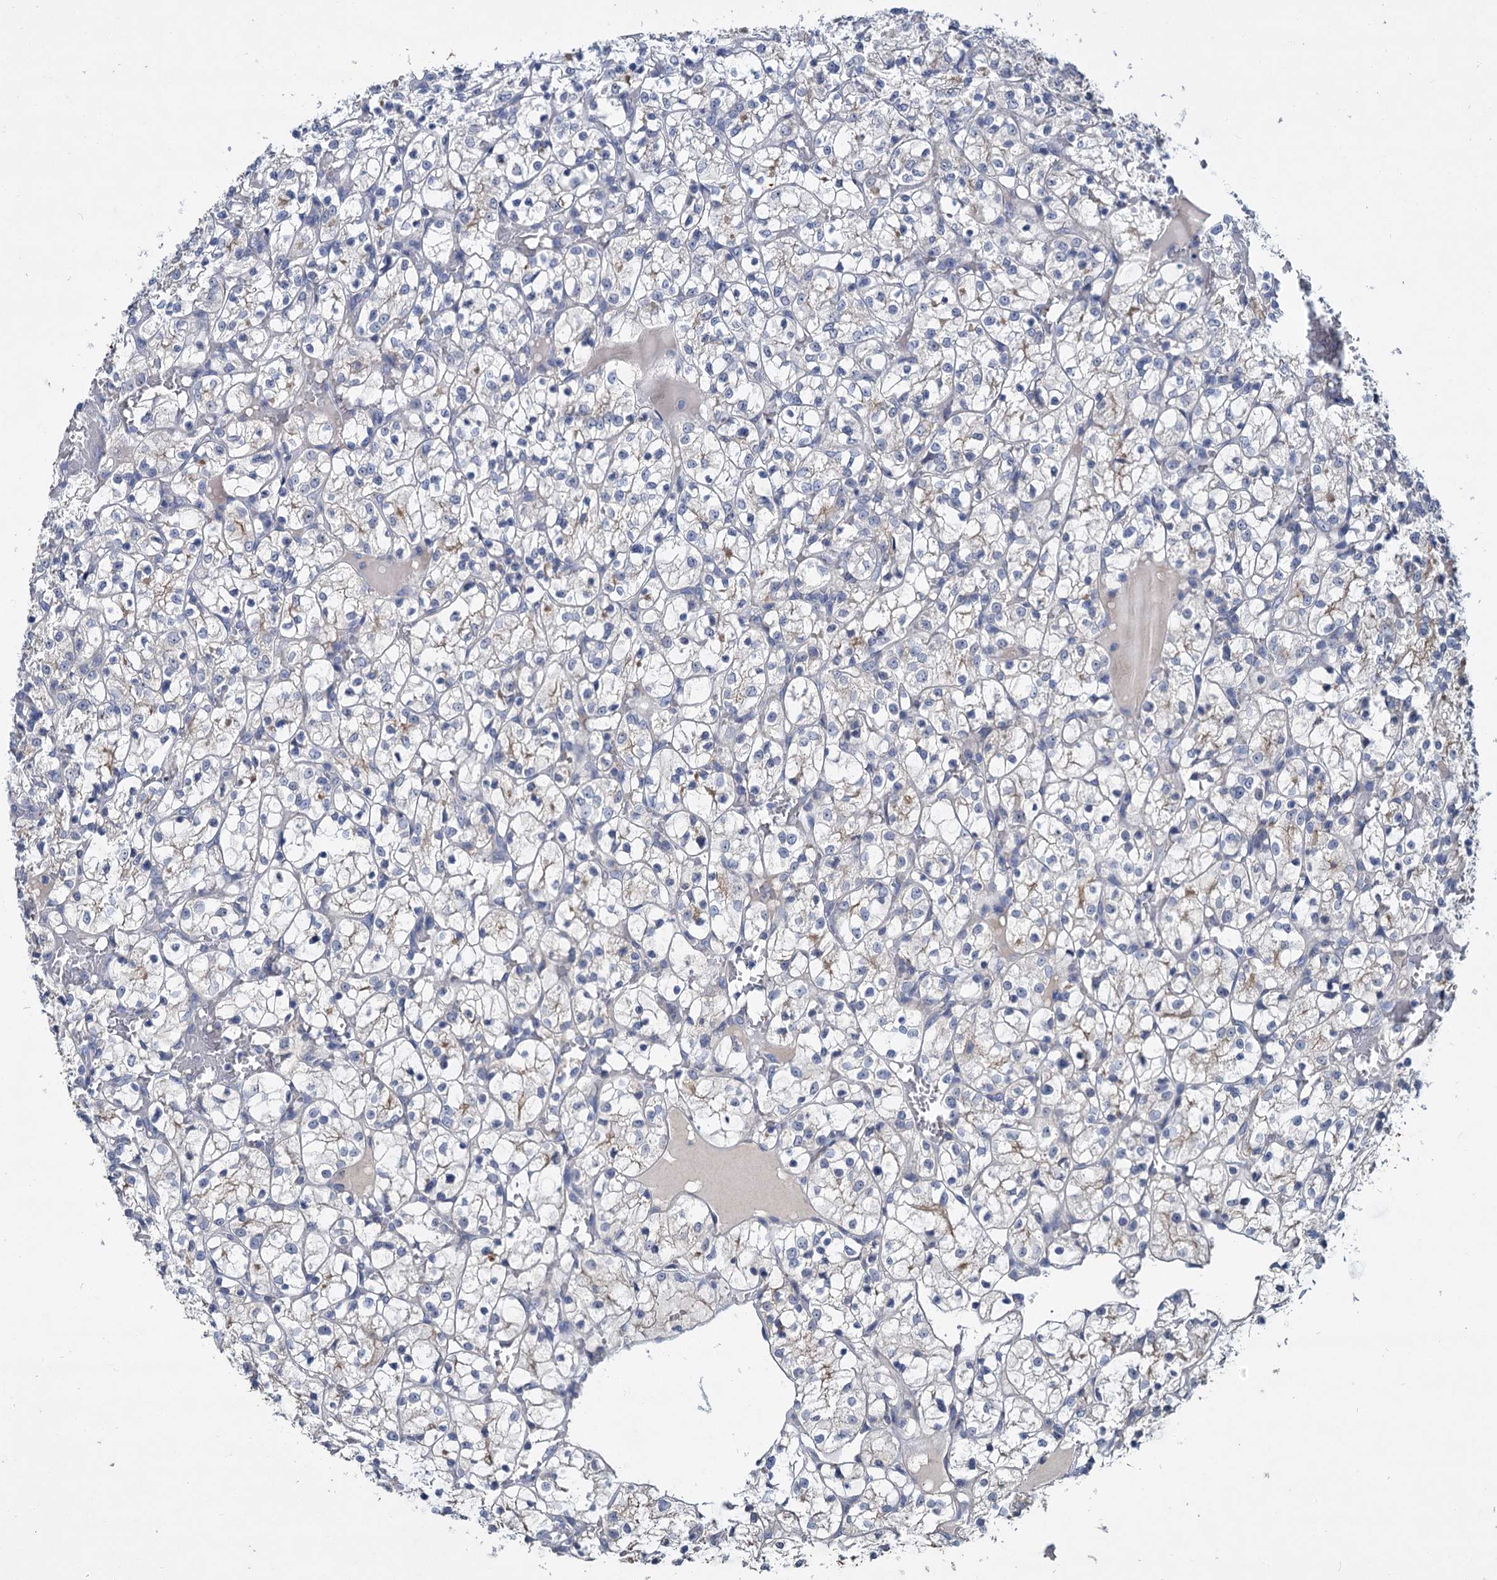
{"staining": {"intensity": "negative", "quantity": "none", "location": "none"}, "tissue": "renal cancer", "cell_type": "Tumor cells", "image_type": "cancer", "snomed": [{"axis": "morphology", "description": "Adenocarcinoma, NOS"}, {"axis": "topography", "description": "Kidney"}], "caption": "This is an IHC image of human renal cancer. There is no positivity in tumor cells.", "gene": "ATP9A", "patient": {"sex": "female", "age": 69}}